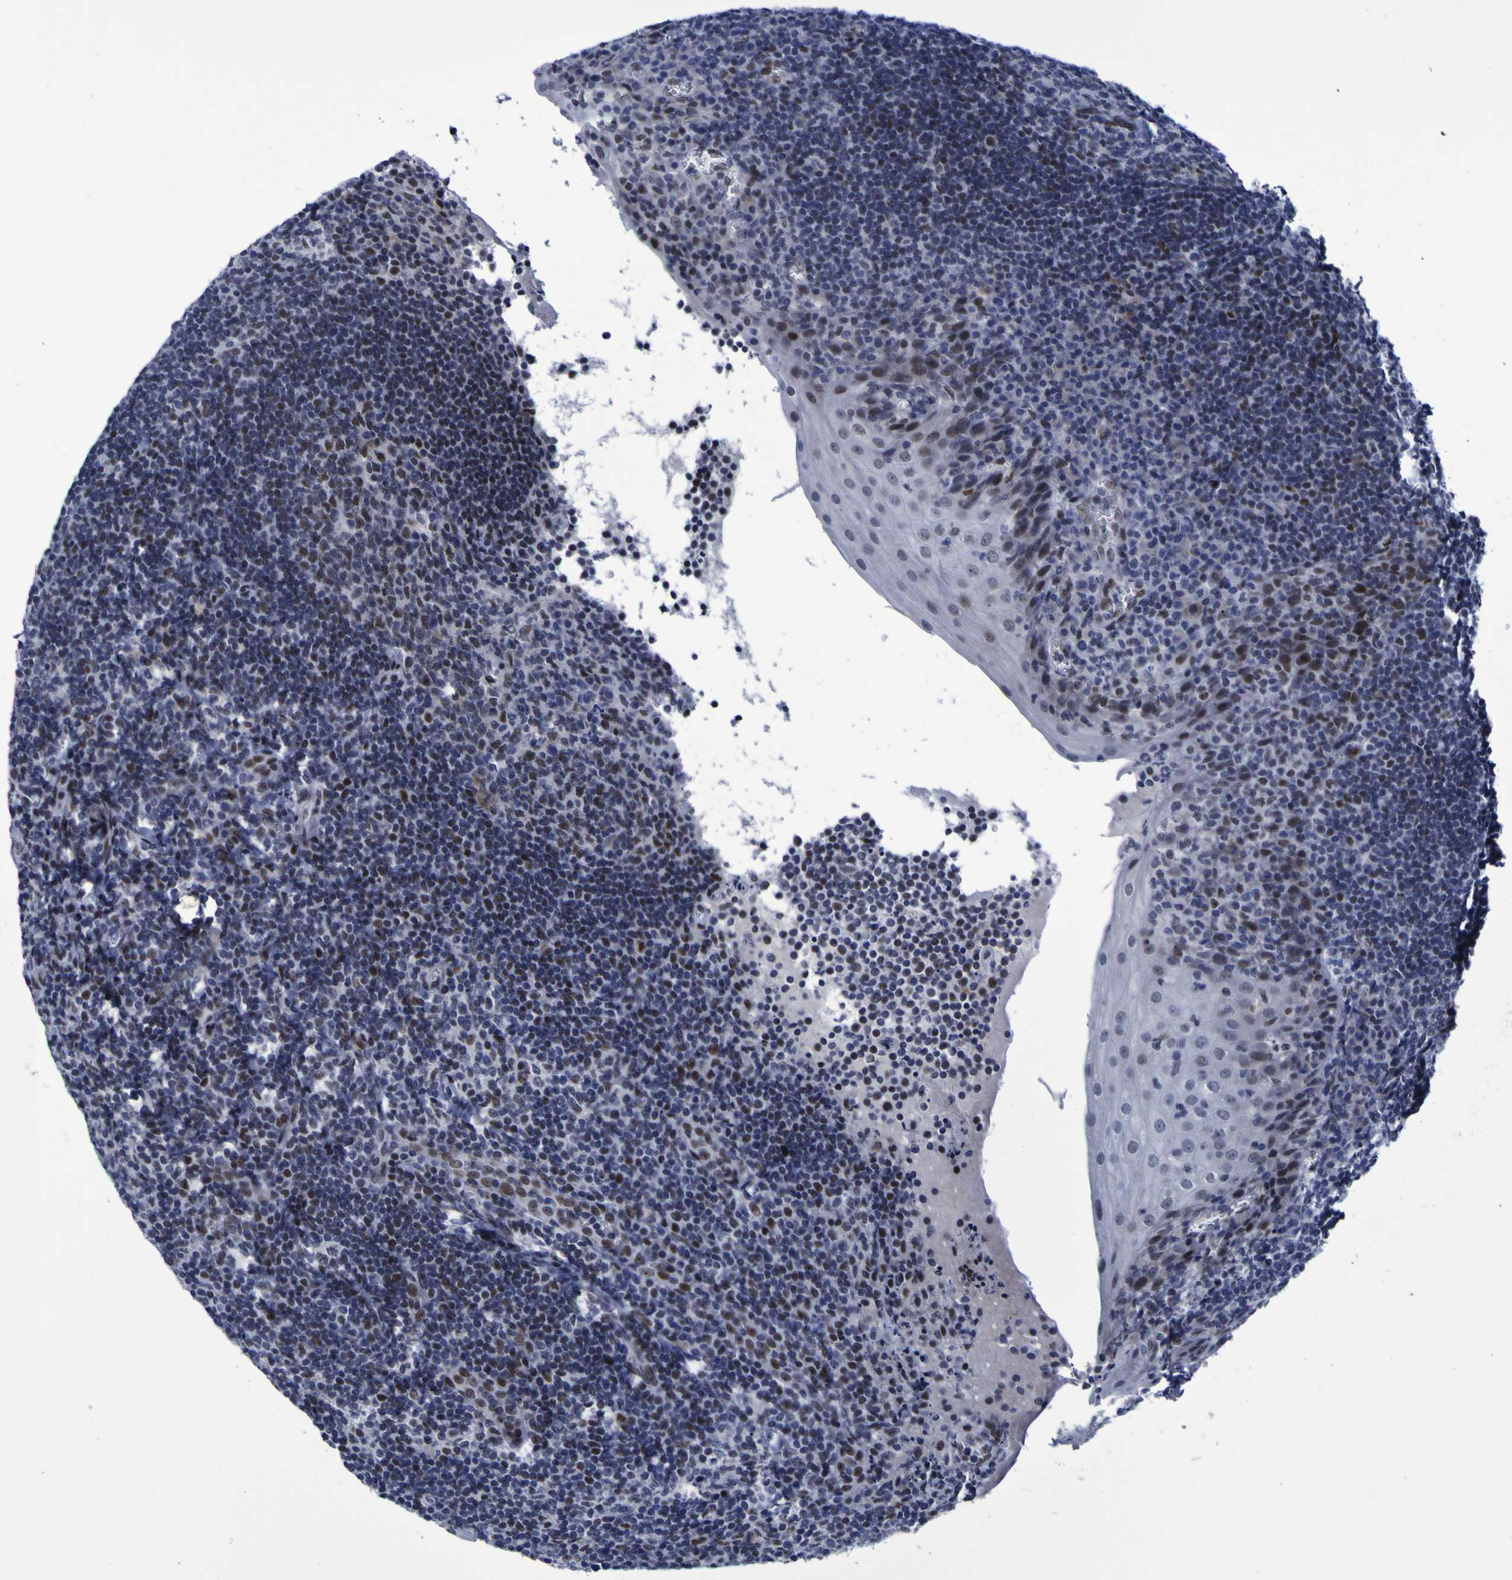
{"staining": {"intensity": "weak", "quantity": "<25%", "location": "nuclear"}, "tissue": "tonsil", "cell_type": "Germinal center cells", "image_type": "normal", "snomed": [{"axis": "morphology", "description": "Normal tissue, NOS"}, {"axis": "topography", "description": "Tonsil"}], "caption": "This is a image of immunohistochemistry staining of benign tonsil, which shows no expression in germinal center cells. (DAB (3,3'-diaminobenzidine) immunohistochemistry visualized using brightfield microscopy, high magnification).", "gene": "MBD3", "patient": {"sex": "male", "age": 37}}